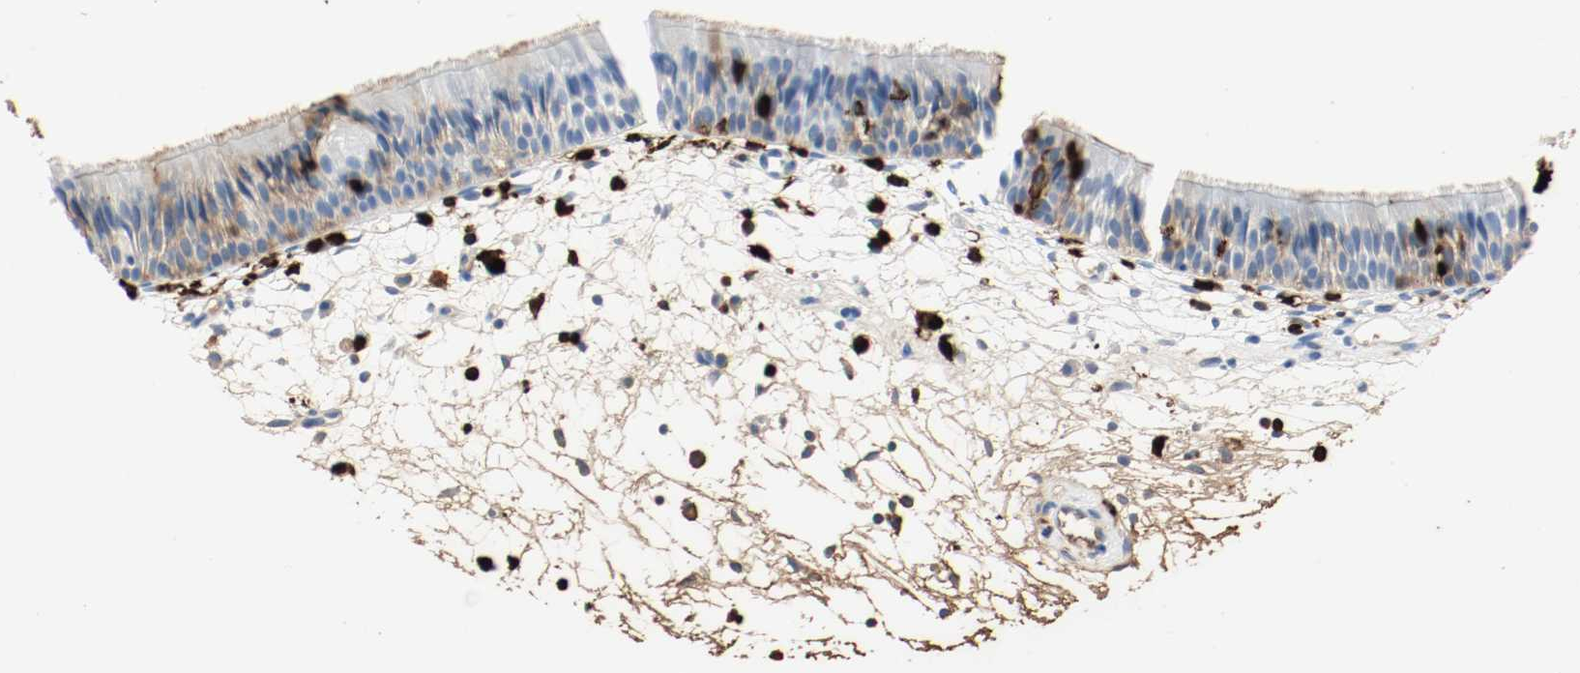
{"staining": {"intensity": "weak", "quantity": "<25%", "location": "cytoplasmic/membranous"}, "tissue": "nasopharynx", "cell_type": "Respiratory epithelial cells", "image_type": "normal", "snomed": [{"axis": "morphology", "description": "Normal tissue, NOS"}, {"axis": "topography", "description": "Nasopharynx"}], "caption": "This is a micrograph of immunohistochemistry (IHC) staining of benign nasopharynx, which shows no positivity in respiratory epithelial cells.", "gene": "S100A9", "patient": {"sex": "female", "age": 54}}